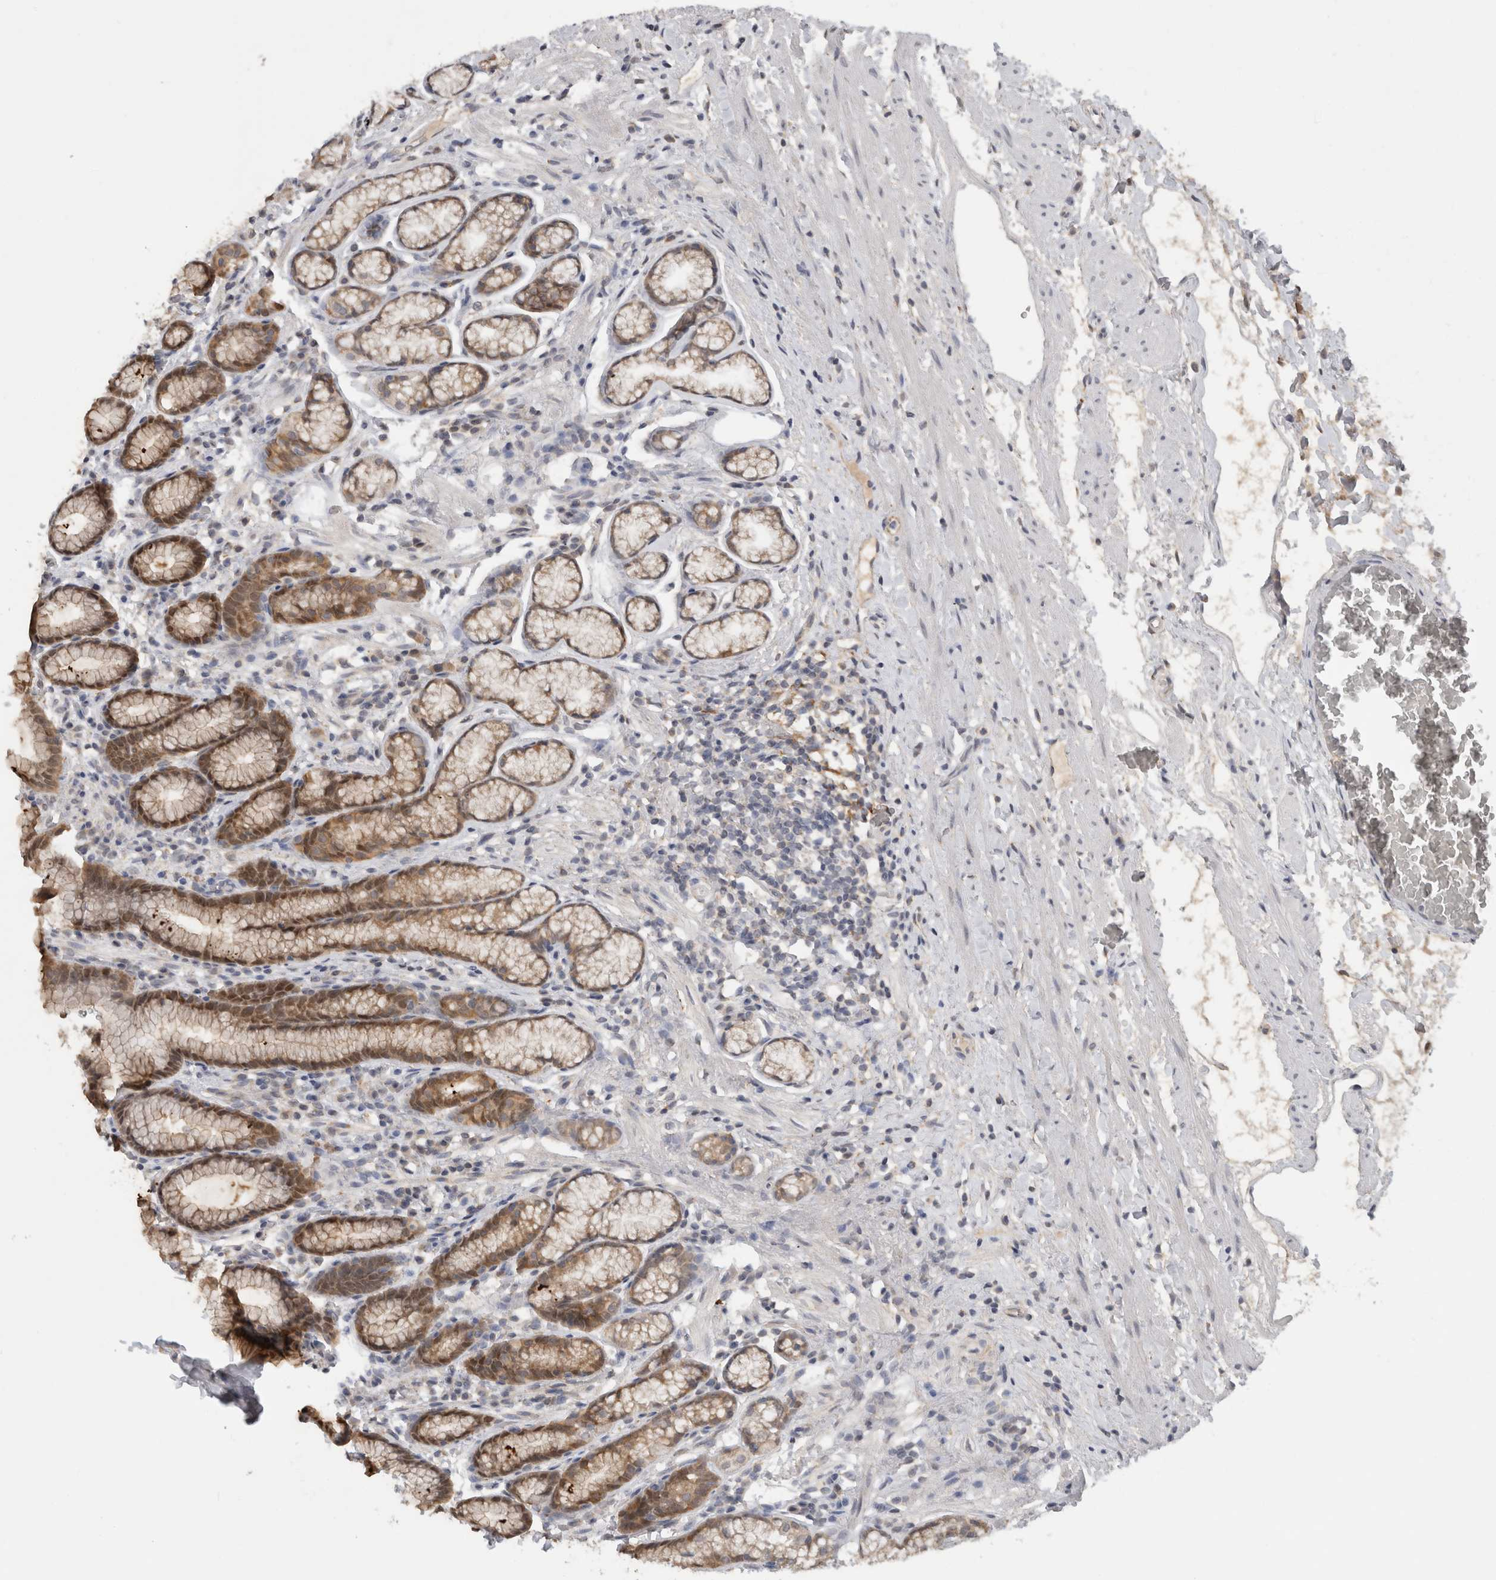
{"staining": {"intensity": "moderate", "quantity": ">75%", "location": "cytoplasmic/membranous,nuclear"}, "tissue": "stomach", "cell_type": "Glandular cells", "image_type": "normal", "snomed": [{"axis": "morphology", "description": "Normal tissue, NOS"}, {"axis": "topography", "description": "Stomach"}], "caption": "Brown immunohistochemical staining in unremarkable stomach demonstrates moderate cytoplasmic/membranous,nuclear staining in approximately >75% of glandular cells. (brown staining indicates protein expression, while blue staining denotes nuclei).", "gene": "DYRK2", "patient": {"sex": "male", "age": 42}}